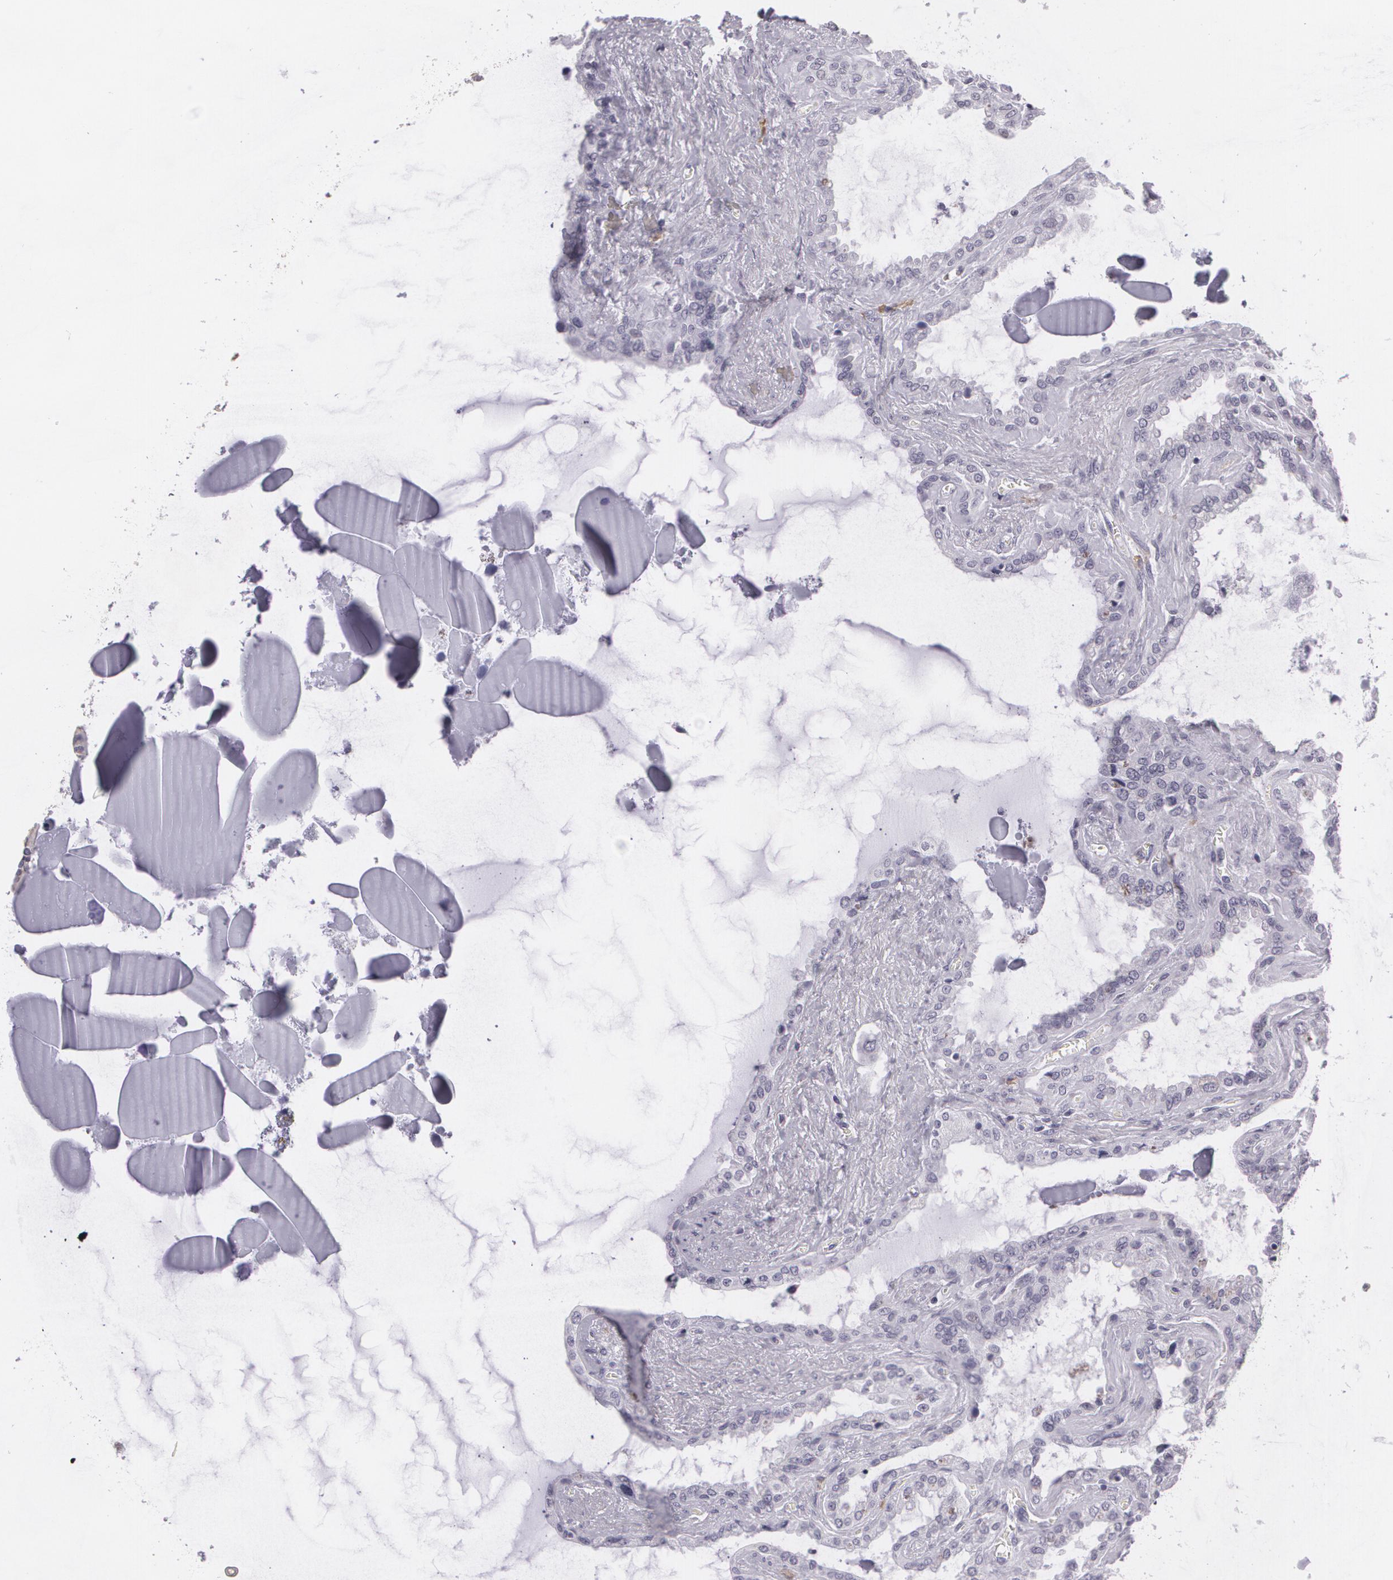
{"staining": {"intensity": "negative", "quantity": "none", "location": "none"}, "tissue": "seminal vesicle", "cell_type": "Glandular cells", "image_type": "normal", "snomed": [{"axis": "morphology", "description": "Normal tissue, NOS"}, {"axis": "morphology", "description": "Inflammation, NOS"}, {"axis": "topography", "description": "Urinary bladder"}, {"axis": "topography", "description": "Prostate"}, {"axis": "topography", "description": "Seminal veicle"}], "caption": "Seminal vesicle stained for a protein using immunohistochemistry shows no staining glandular cells.", "gene": "MAP2", "patient": {"sex": "male", "age": 82}}